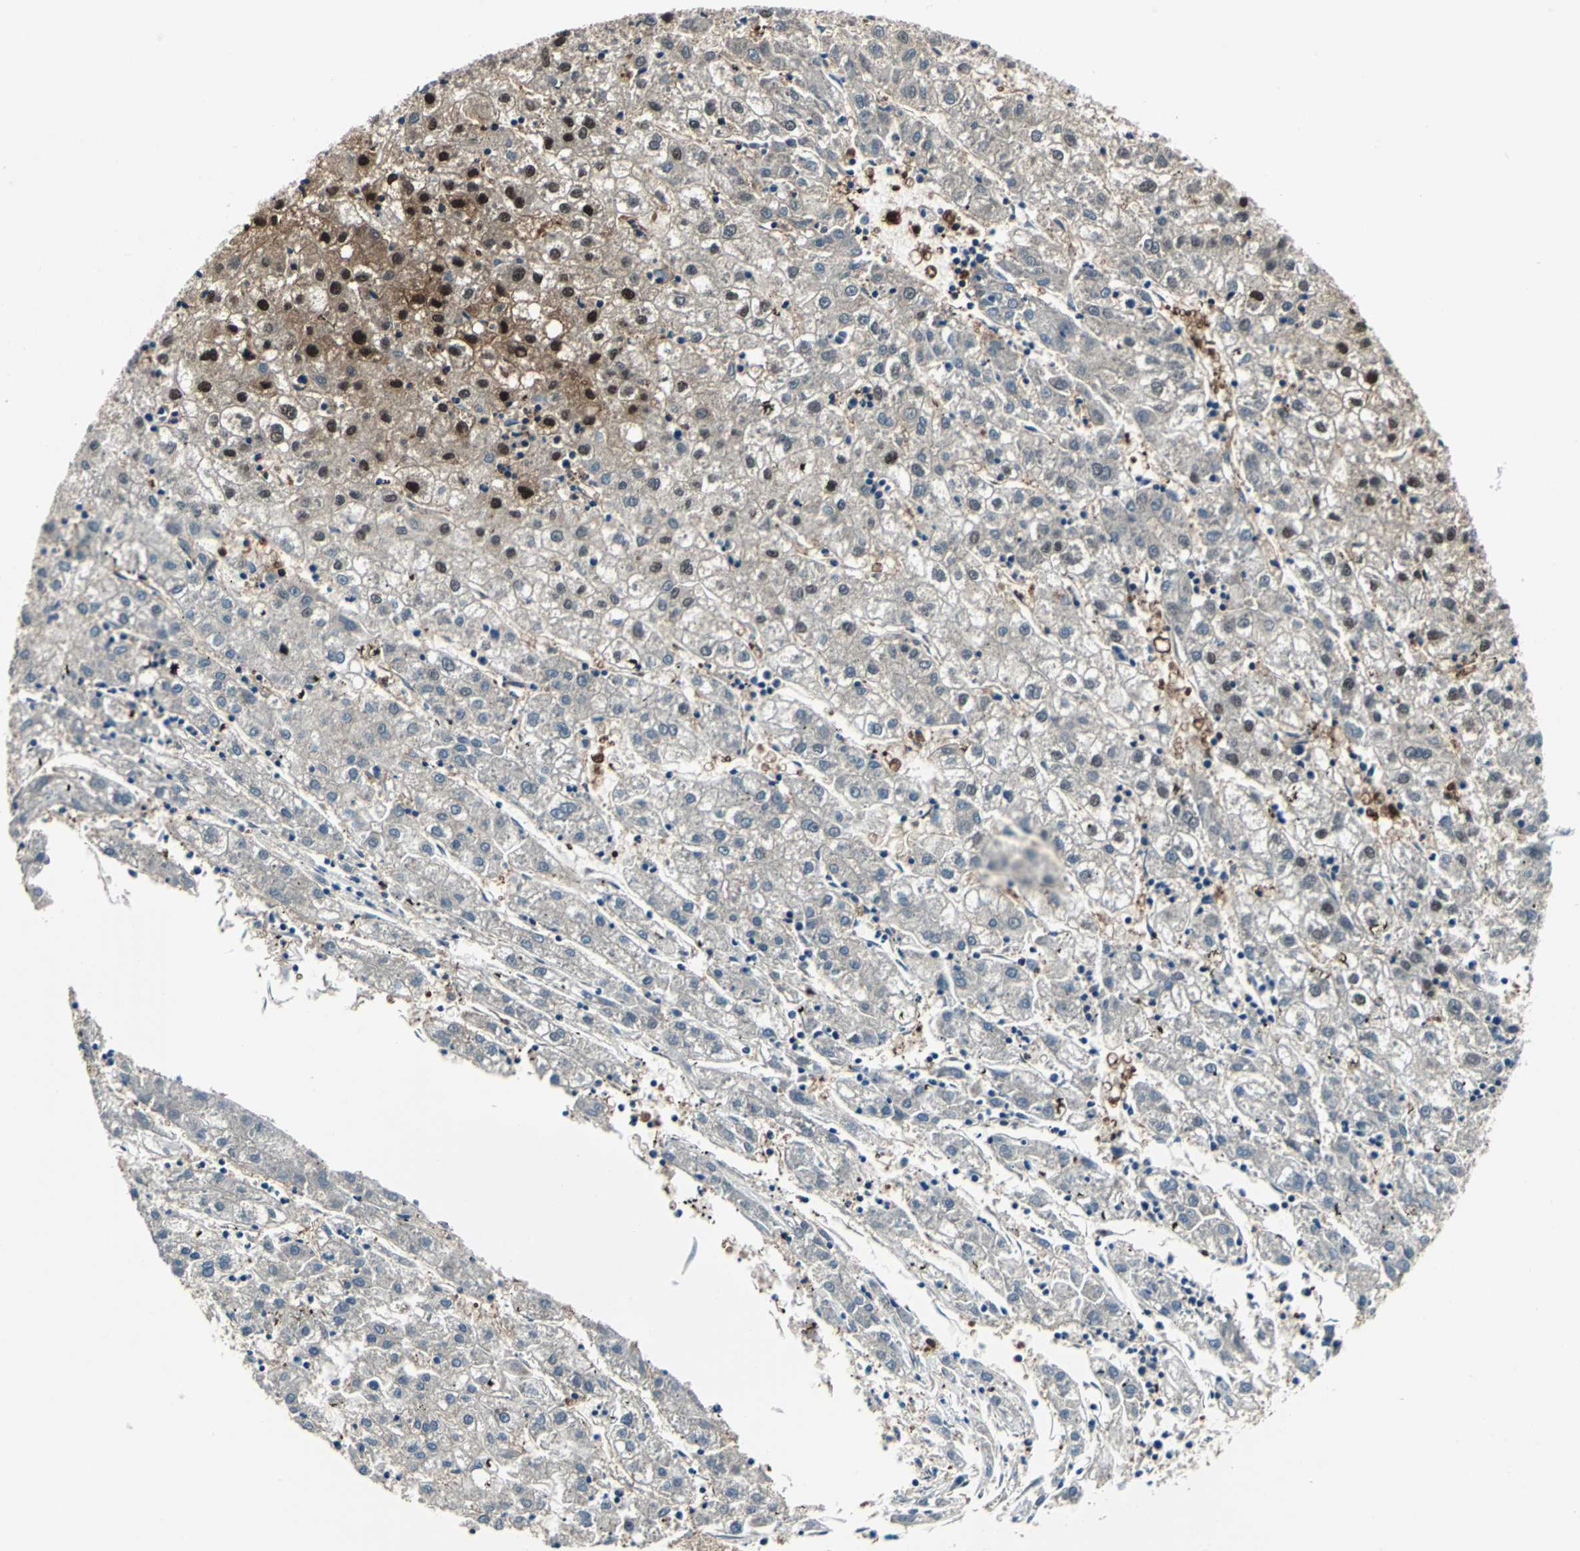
{"staining": {"intensity": "strong", "quantity": "25%-75%", "location": "cytoplasmic/membranous,nuclear"}, "tissue": "liver cancer", "cell_type": "Tumor cells", "image_type": "cancer", "snomed": [{"axis": "morphology", "description": "Carcinoma, Hepatocellular, NOS"}, {"axis": "topography", "description": "Liver"}], "caption": "IHC (DAB (3,3'-diaminobenzidine)) staining of human liver cancer (hepatocellular carcinoma) displays strong cytoplasmic/membranous and nuclear protein expression in about 25%-75% of tumor cells. (DAB (3,3'-diaminobenzidine) = brown stain, brightfield microscopy at high magnification).", "gene": "PSME1", "patient": {"sex": "male", "age": 72}}